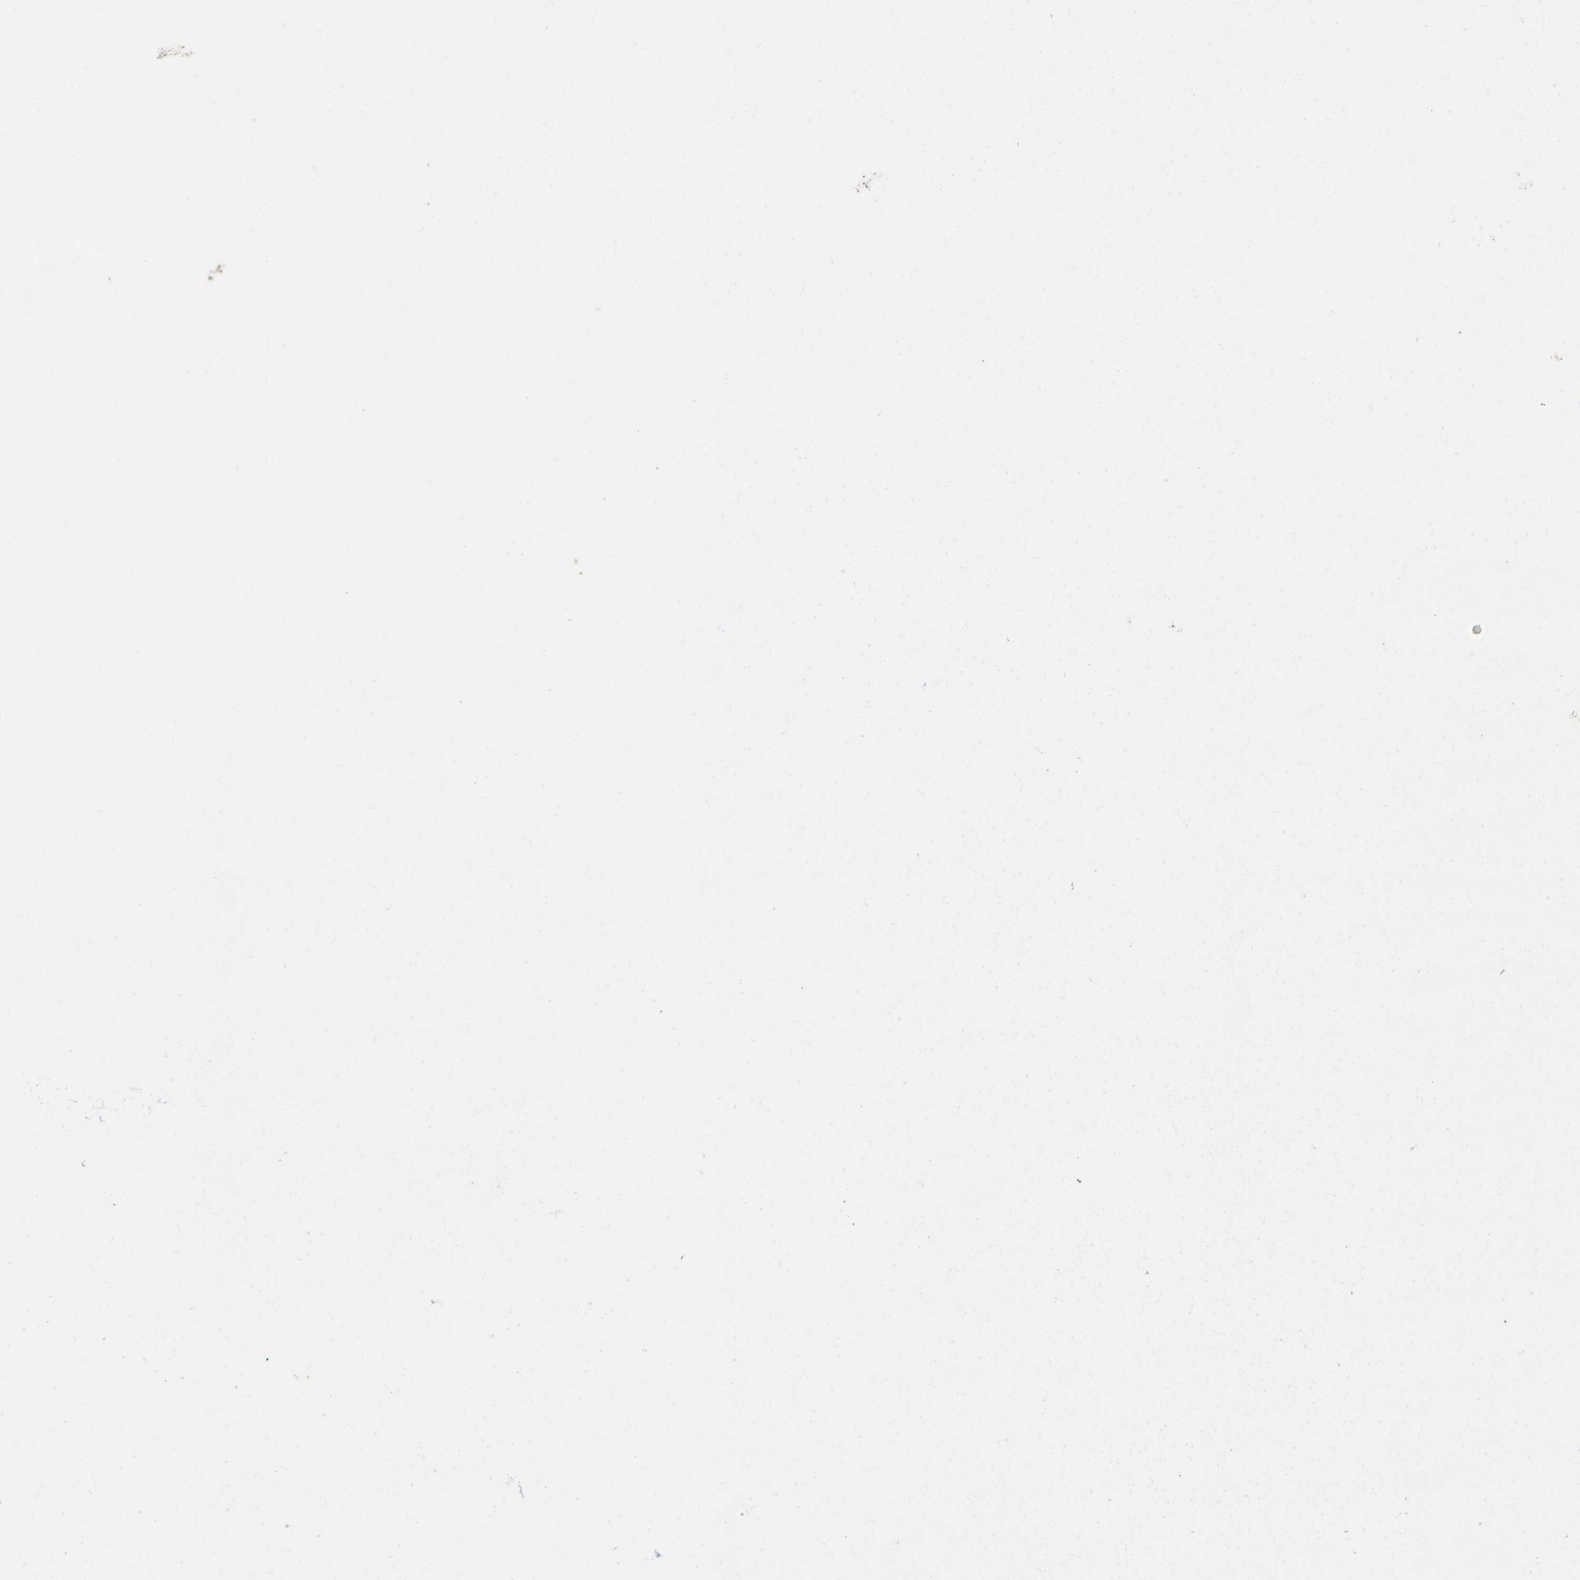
{"staining": {"intensity": "strong", "quantity": ">75%", "location": "cytoplasmic/membranous"}, "tissue": "renal cancer", "cell_type": "Tumor cells", "image_type": "cancer", "snomed": [{"axis": "morphology", "description": "Normal tissue, NOS"}, {"axis": "morphology", "description": "Adenocarcinoma, NOS"}, {"axis": "topography", "description": "Kidney"}], "caption": "Human renal adenocarcinoma stained with a protein marker exhibits strong staining in tumor cells.", "gene": "ACACA", "patient": {"sex": "male", "age": 61}}